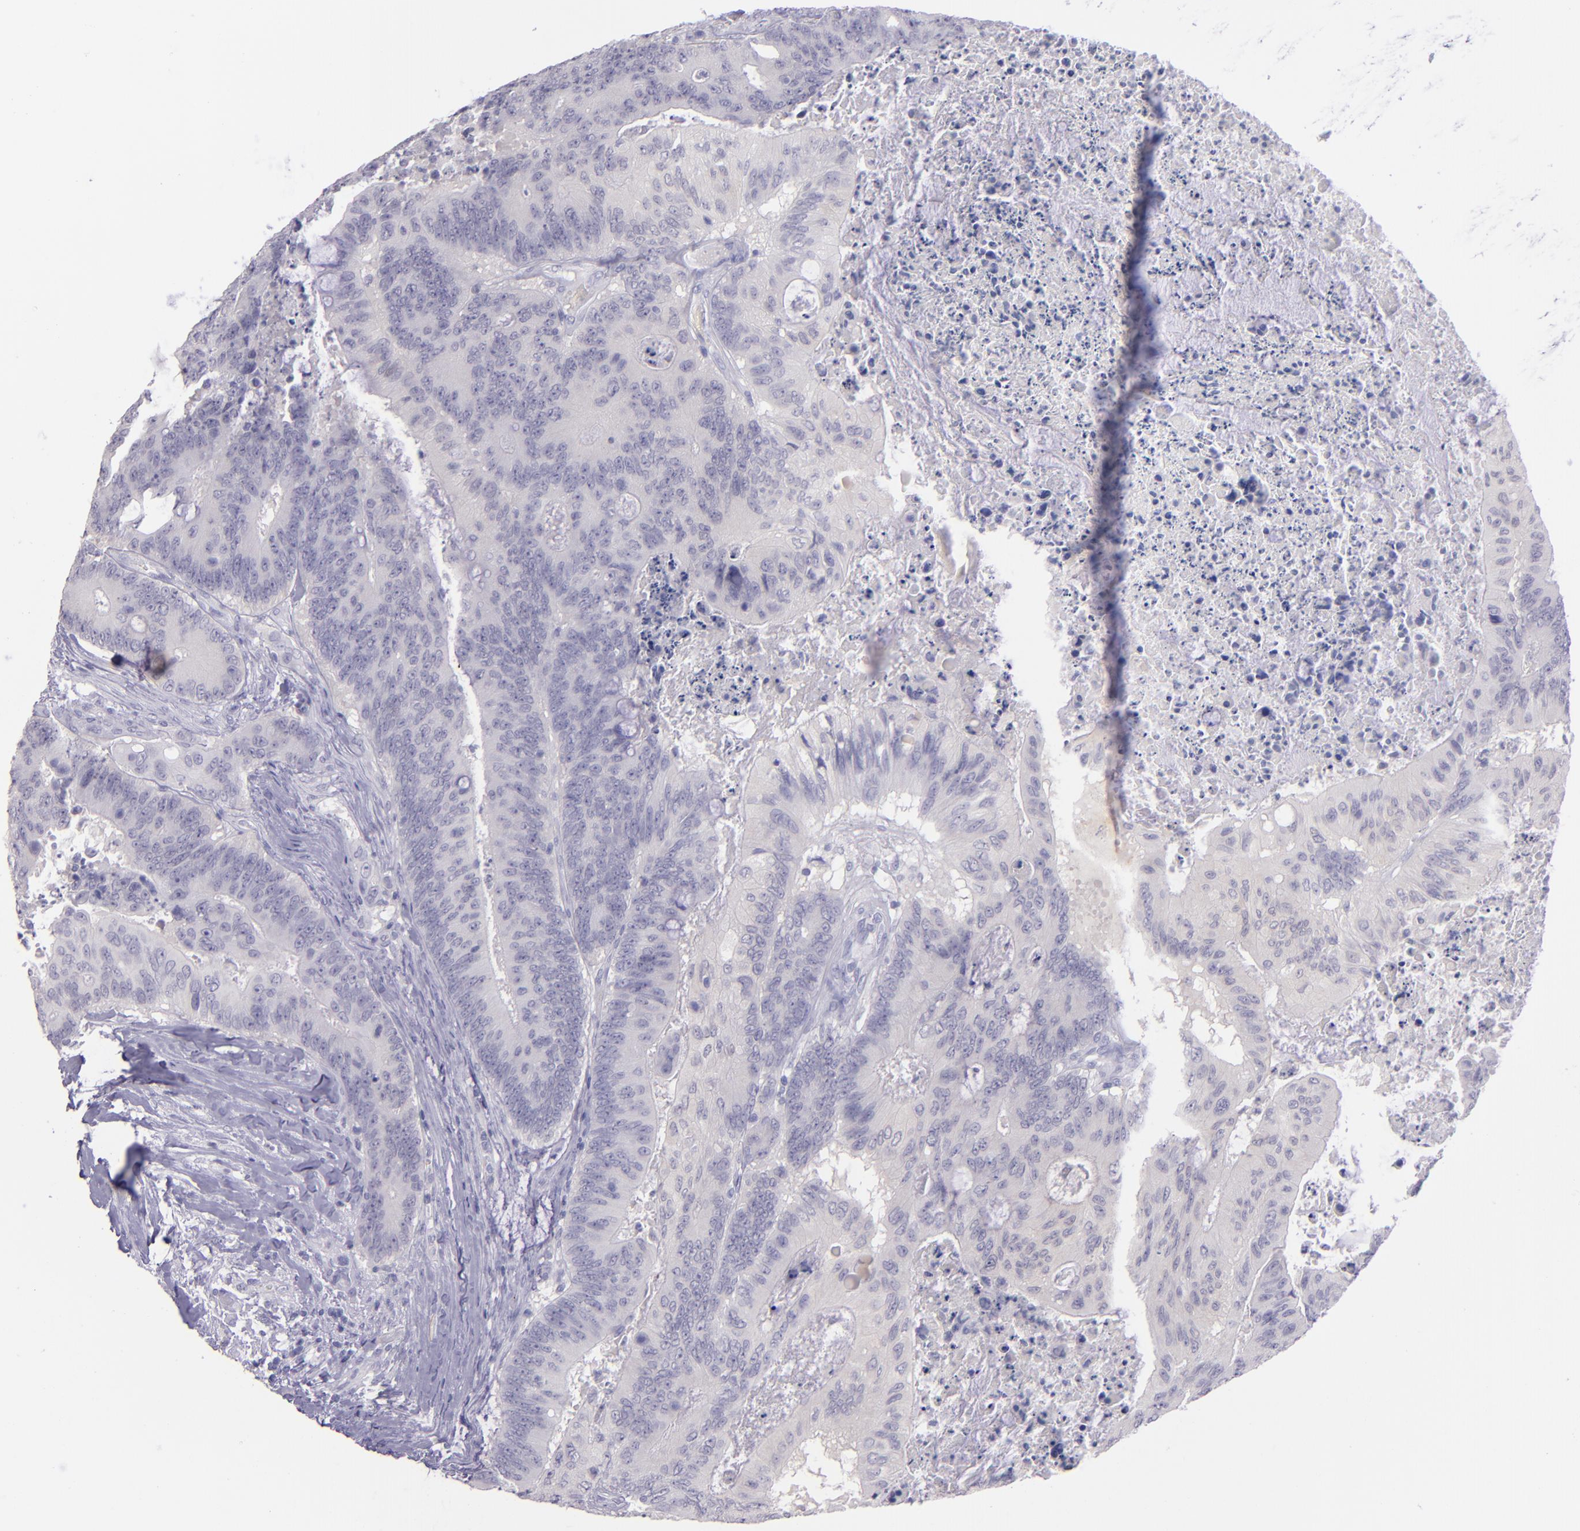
{"staining": {"intensity": "negative", "quantity": "none", "location": "none"}, "tissue": "colorectal cancer", "cell_type": "Tumor cells", "image_type": "cancer", "snomed": [{"axis": "morphology", "description": "Adenocarcinoma, NOS"}, {"axis": "topography", "description": "Colon"}], "caption": "Image shows no significant protein expression in tumor cells of colorectal adenocarcinoma.", "gene": "TNNT3", "patient": {"sex": "male", "age": 65}}